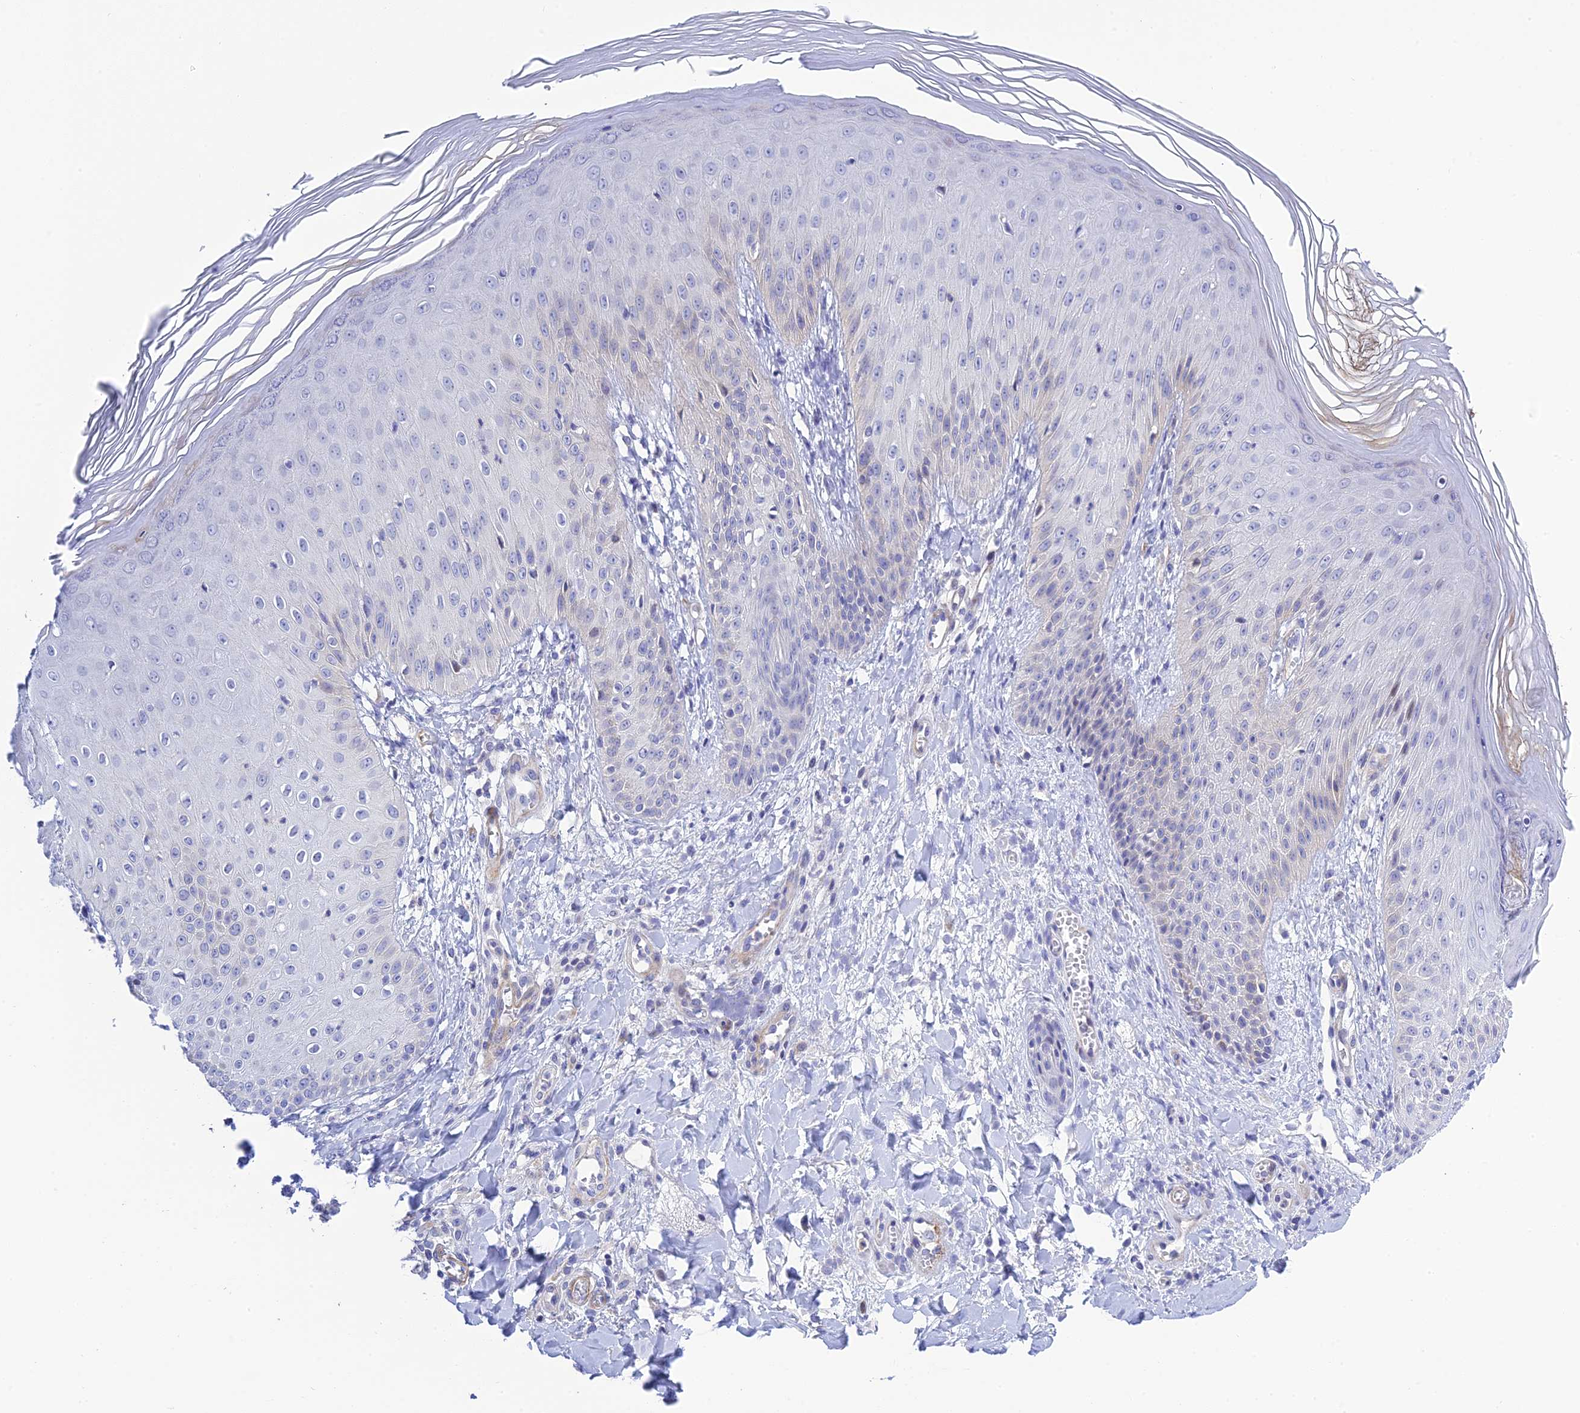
{"staining": {"intensity": "negative", "quantity": "none", "location": "none"}, "tissue": "skin", "cell_type": "Epidermal cells", "image_type": "normal", "snomed": [{"axis": "morphology", "description": "Normal tissue, NOS"}, {"axis": "morphology", "description": "Inflammation, NOS"}, {"axis": "topography", "description": "Soft tissue"}, {"axis": "topography", "description": "Anal"}], "caption": "Immunohistochemistry (IHC) photomicrograph of unremarkable skin stained for a protein (brown), which displays no staining in epidermal cells. The staining was performed using DAB to visualize the protein expression in brown, while the nuclei were stained in blue with hematoxylin (Magnification: 20x).", "gene": "ZDHHC16", "patient": {"sex": "female", "age": 15}}